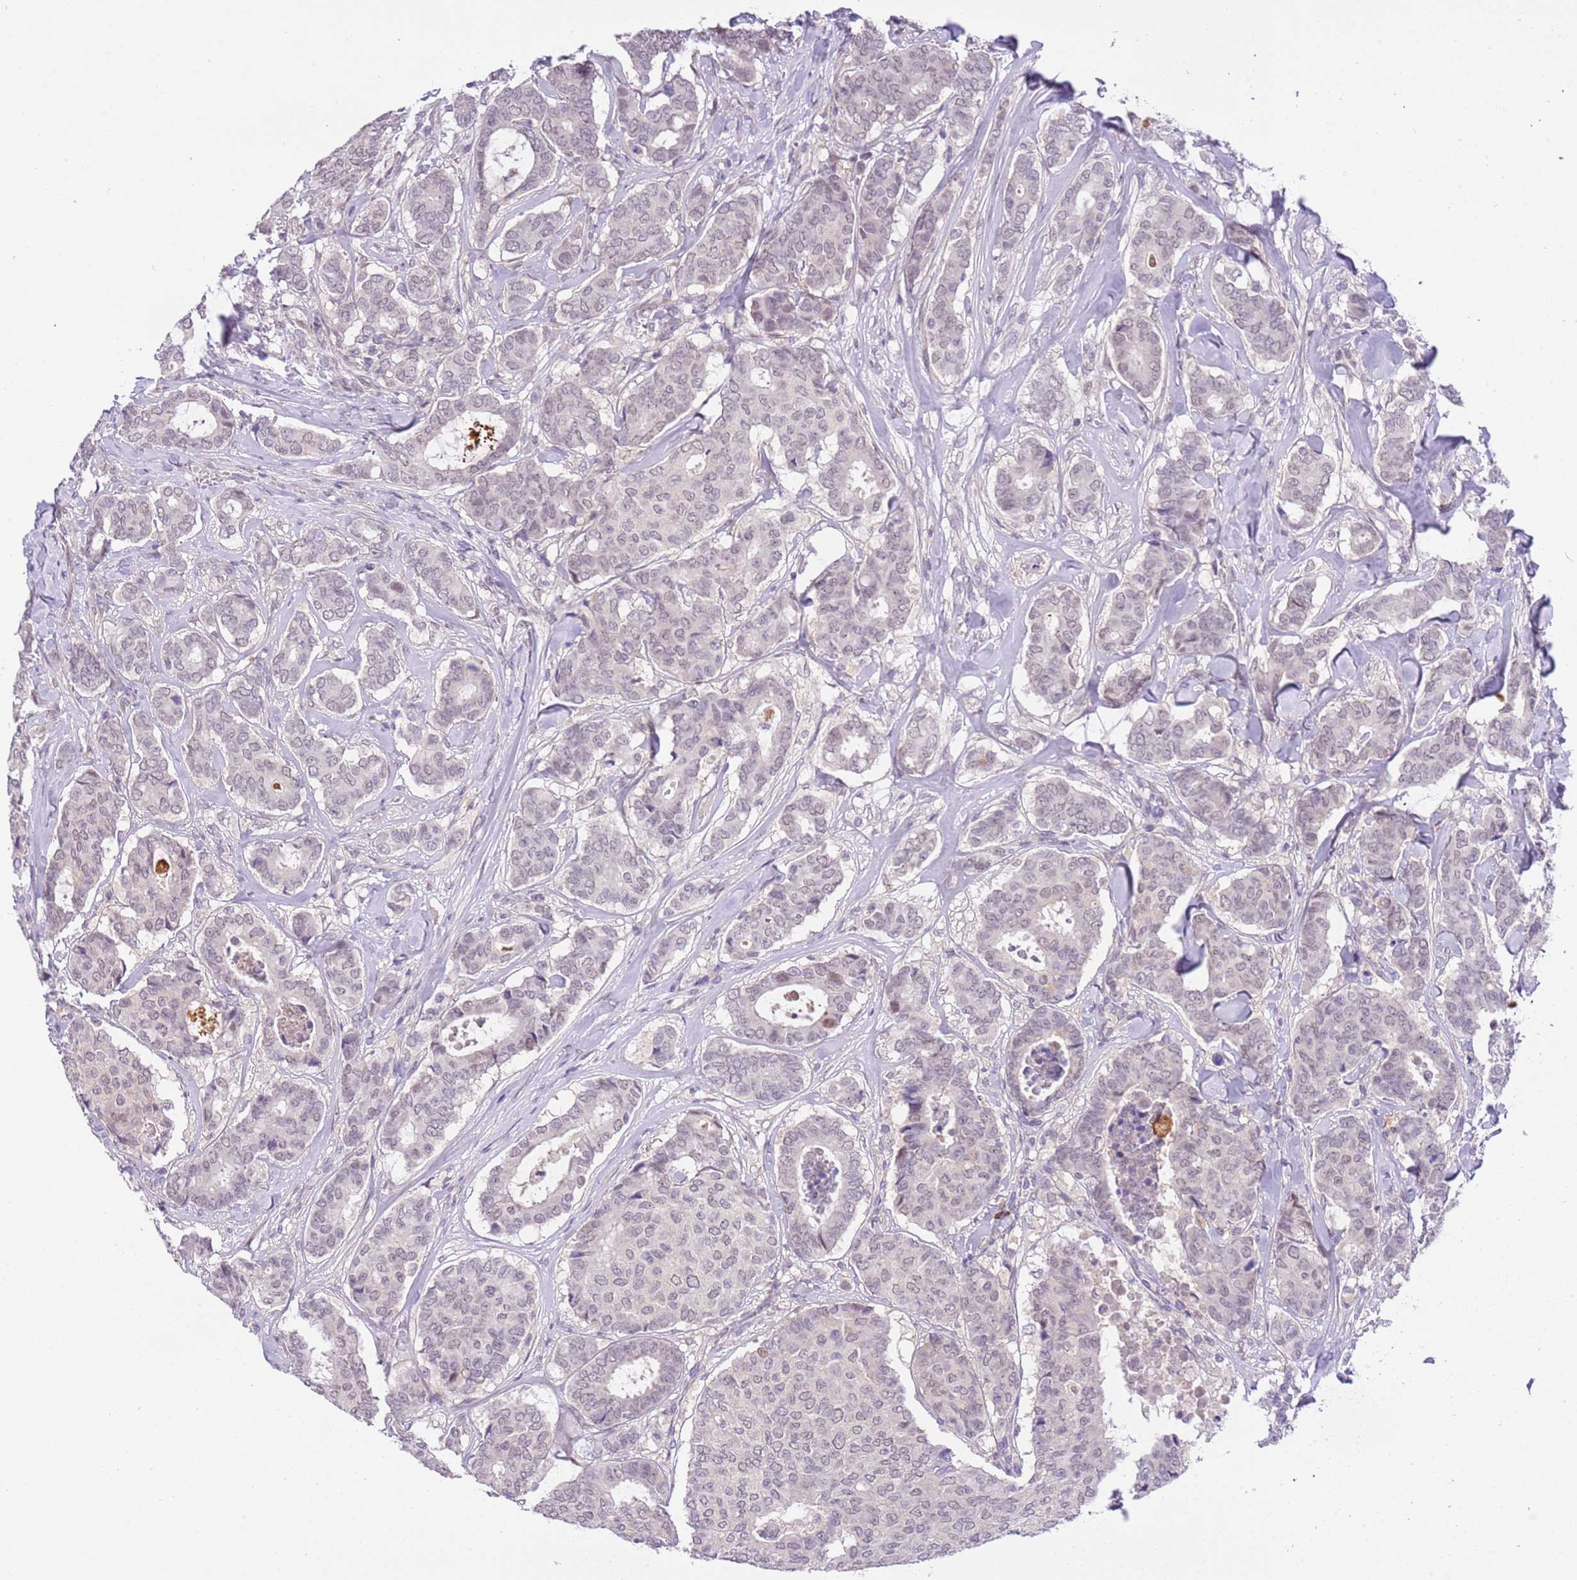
{"staining": {"intensity": "negative", "quantity": "none", "location": "none"}, "tissue": "breast cancer", "cell_type": "Tumor cells", "image_type": "cancer", "snomed": [{"axis": "morphology", "description": "Duct carcinoma"}, {"axis": "topography", "description": "Breast"}], "caption": "Immunohistochemistry (IHC) histopathology image of human breast invasive ductal carcinoma stained for a protein (brown), which demonstrates no staining in tumor cells.", "gene": "MAGEF1", "patient": {"sex": "female", "age": 75}}